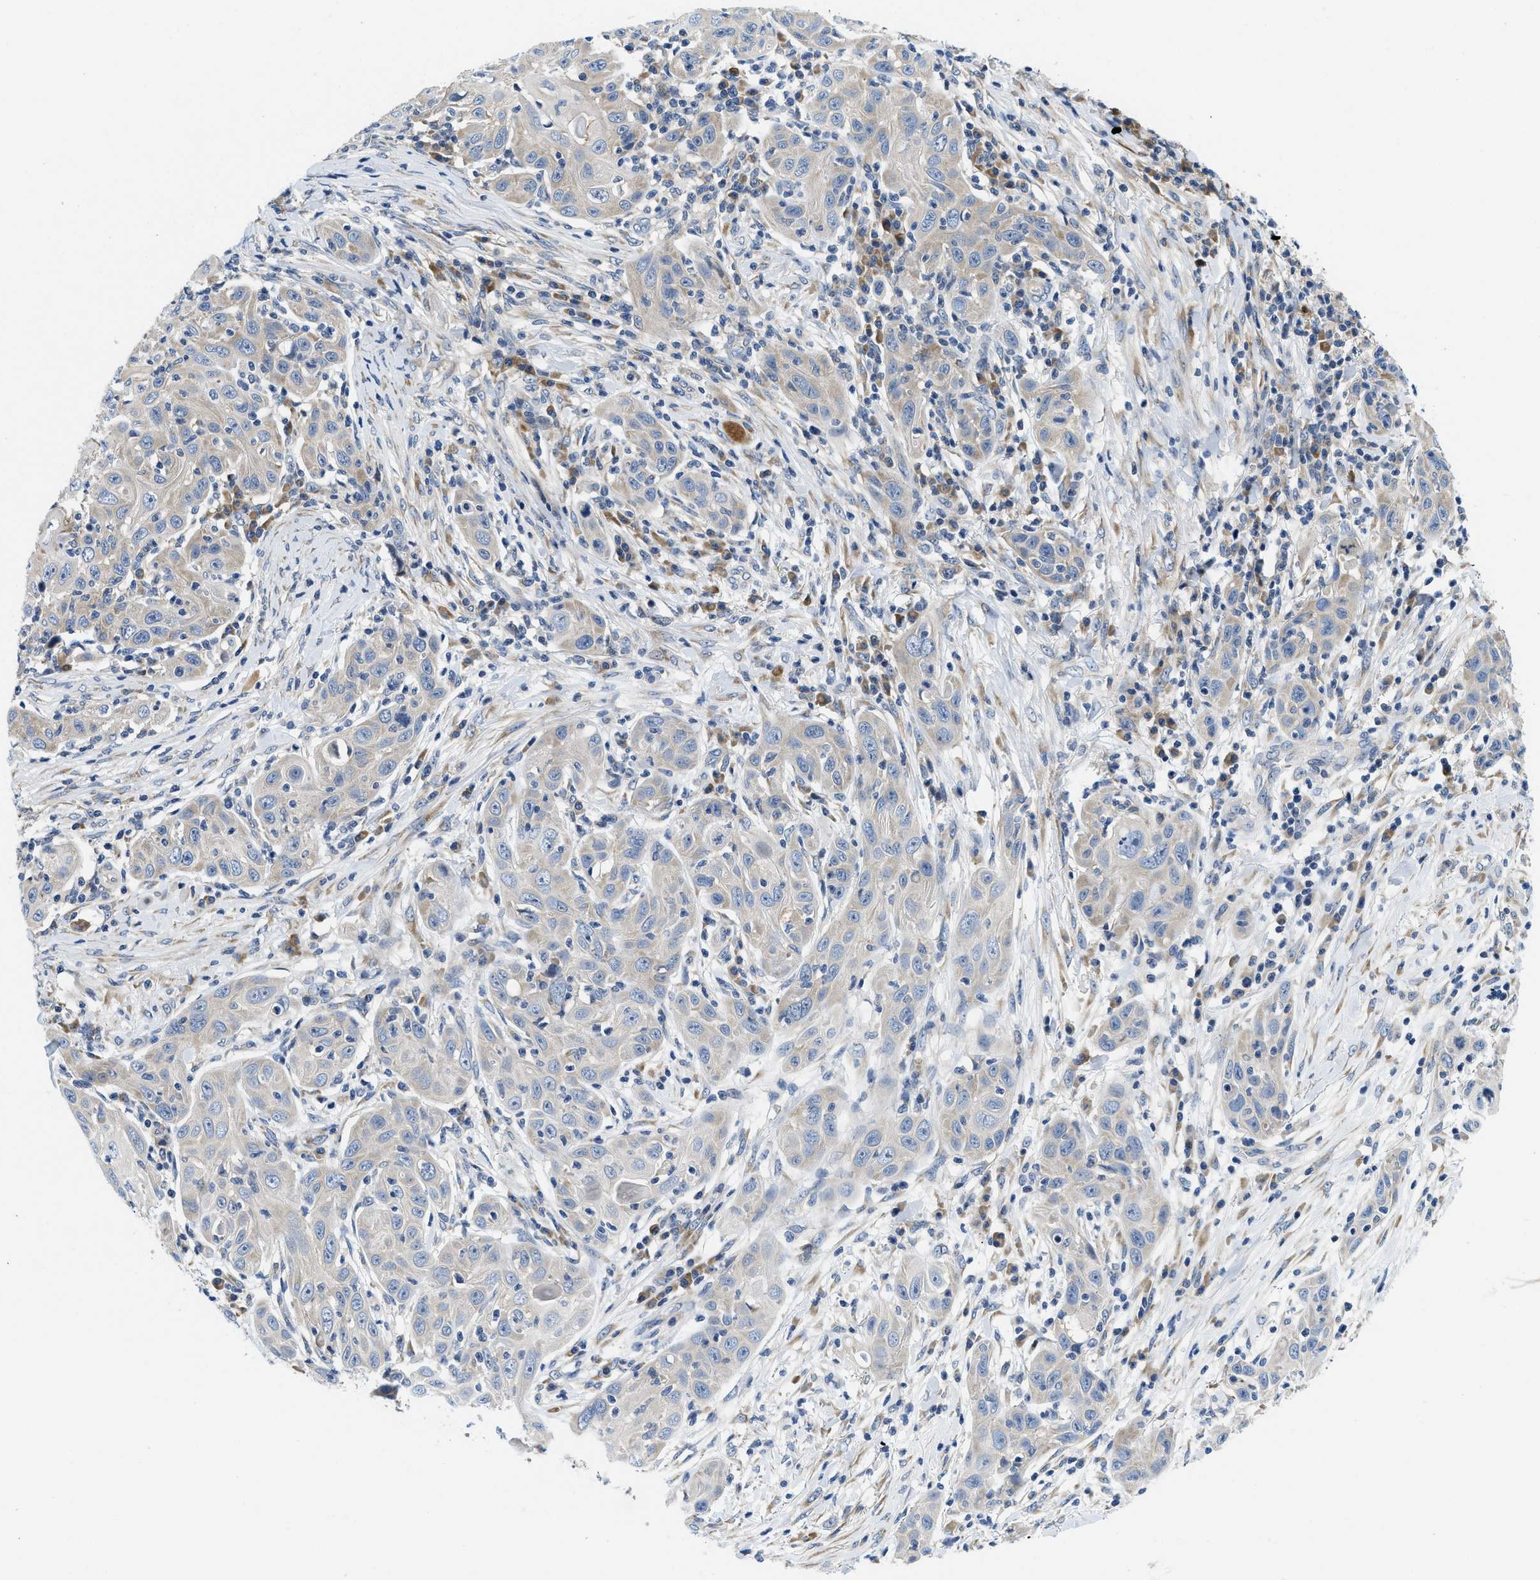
{"staining": {"intensity": "negative", "quantity": "none", "location": "none"}, "tissue": "skin cancer", "cell_type": "Tumor cells", "image_type": "cancer", "snomed": [{"axis": "morphology", "description": "Squamous cell carcinoma, NOS"}, {"axis": "topography", "description": "Skin"}], "caption": "Immunohistochemical staining of human squamous cell carcinoma (skin) demonstrates no significant staining in tumor cells. The staining was performed using DAB to visualize the protein expression in brown, while the nuclei were stained in blue with hematoxylin (Magnification: 20x).", "gene": "IKBKE", "patient": {"sex": "female", "age": 88}}